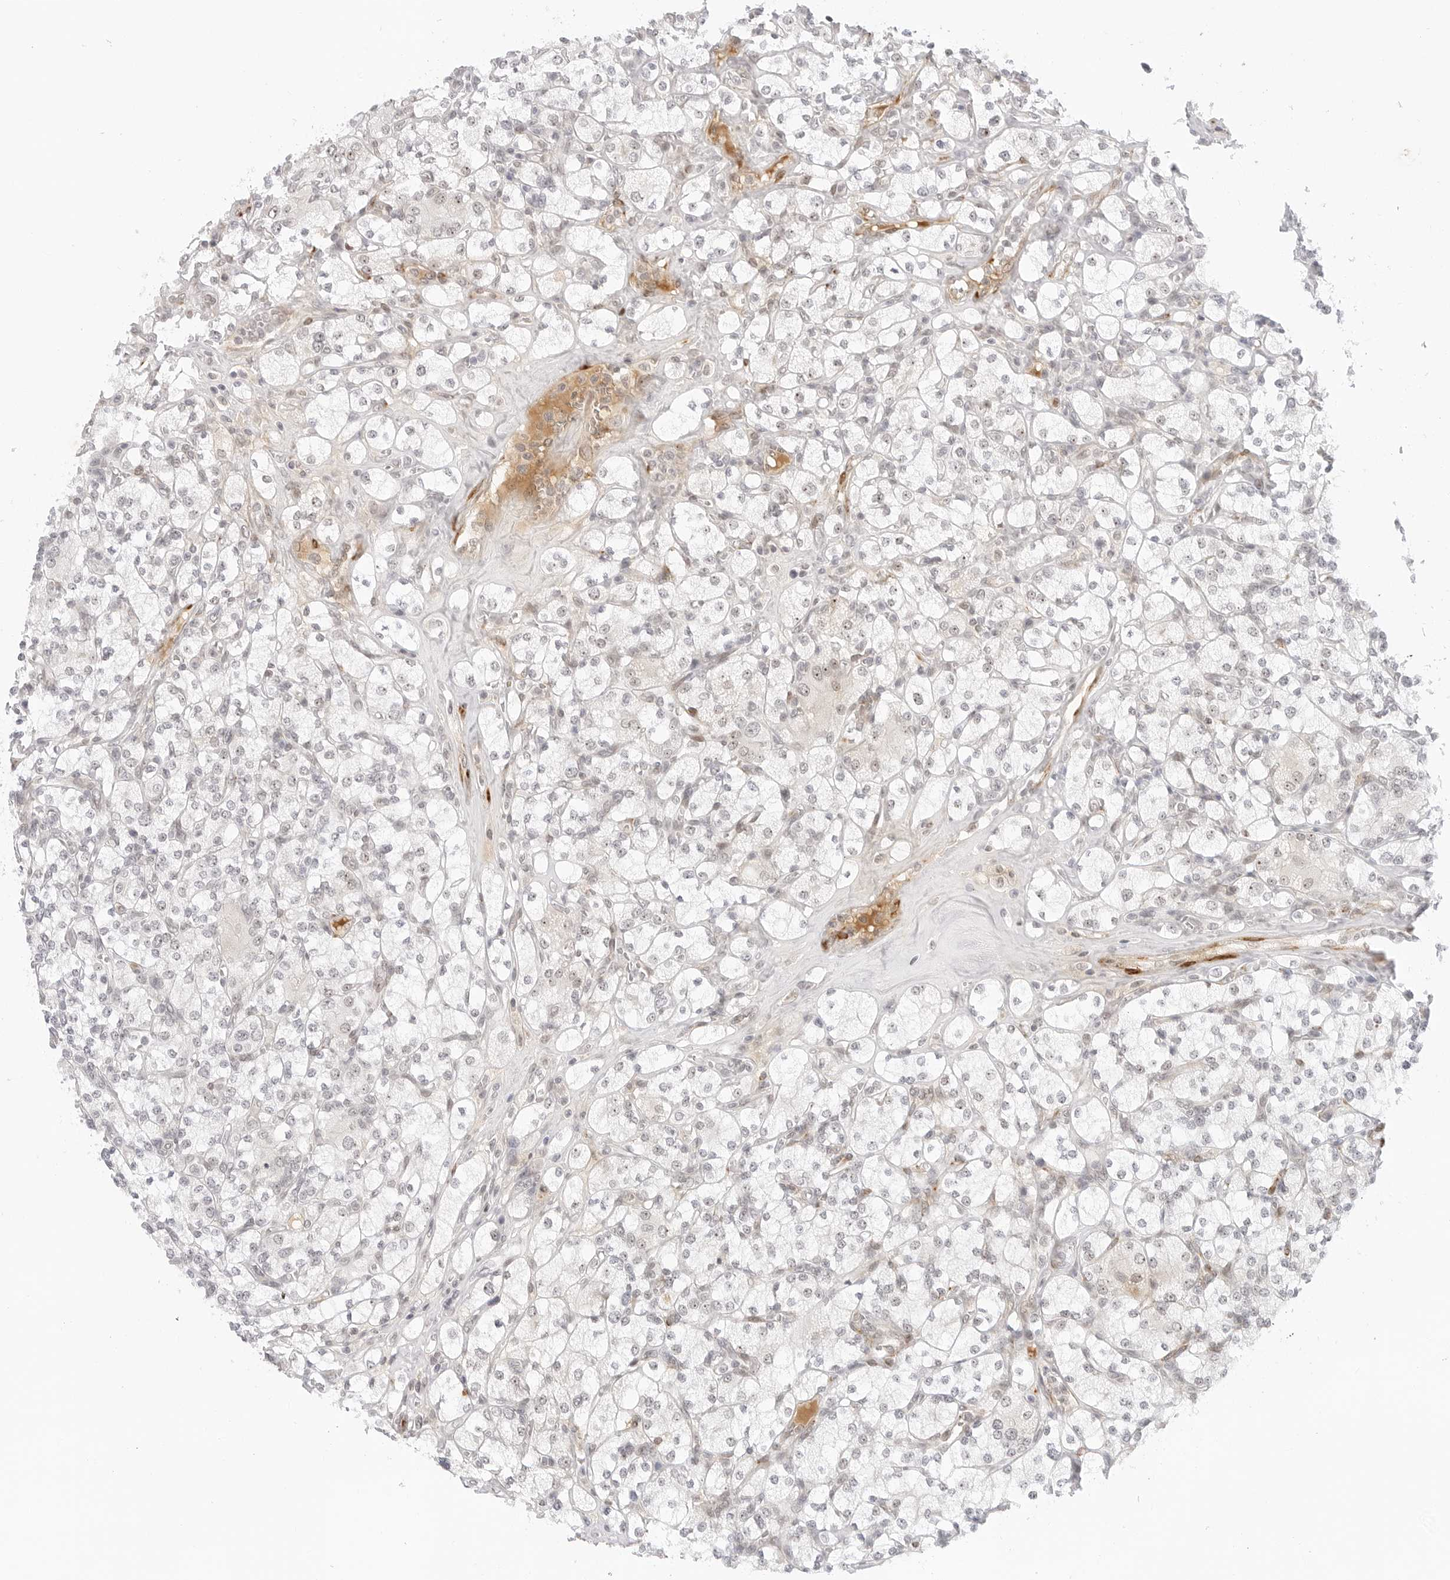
{"staining": {"intensity": "negative", "quantity": "none", "location": "none"}, "tissue": "renal cancer", "cell_type": "Tumor cells", "image_type": "cancer", "snomed": [{"axis": "morphology", "description": "Adenocarcinoma, NOS"}, {"axis": "topography", "description": "Kidney"}], "caption": "High magnification brightfield microscopy of renal cancer (adenocarcinoma) stained with DAB (brown) and counterstained with hematoxylin (blue): tumor cells show no significant expression. Brightfield microscopy of IHC stained with DAB (3,3'-diaminobenzidine) (brown) and hematoxylin (blue), captured at high magnification.", "gene": "HIPK3", "patient": {"sex": "male", "age": 77}}